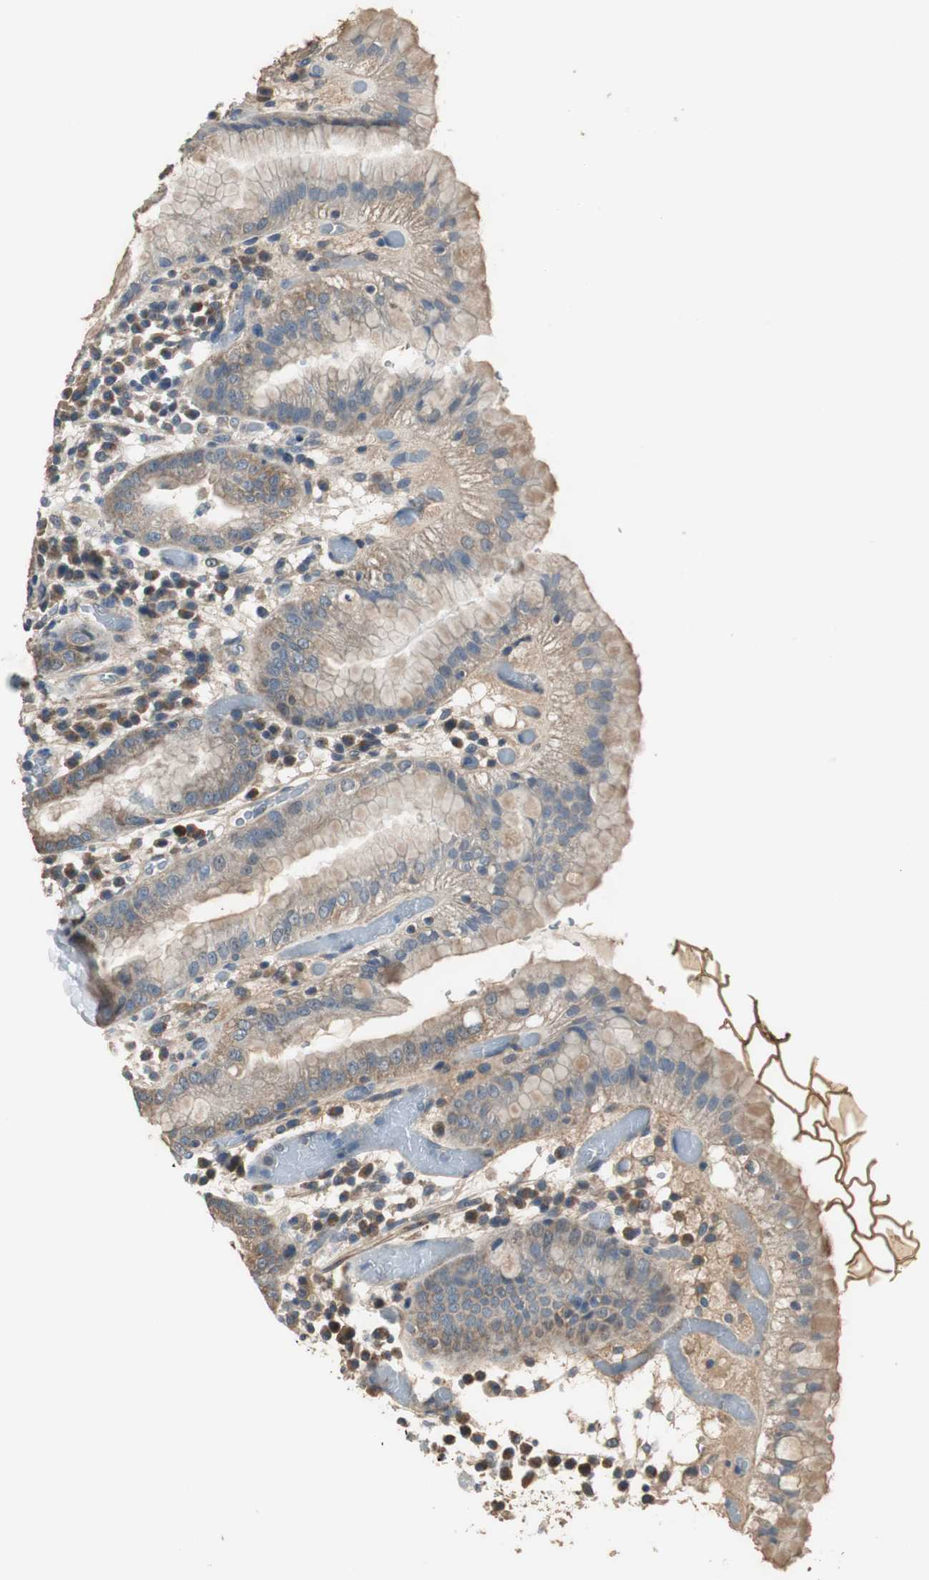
{"staining": {"intensity": "strong", "quantity": "<25%", "location": "cytoplasmic/membranous"}, "tissue": "stomach", "cell_type": "Glandular cells", "image_type": "normal", "snomed": [{"axis": "morphology", "description": "Normal tissue, NOS"}, {"axis": "topography", "description": "Stomach"}, {"axis": "topography", "description": "Stomach, lower"}], "caption": "Immunohistochemical staining of benign stomach exhibits strong cytoplasmic/membranous protein positivity in approximately <25% of glandular cells. (IHC, brightfield microscopy, high magnification).", "gene": "MSTO1", "patient": {"sex": "female", "age": 75}}